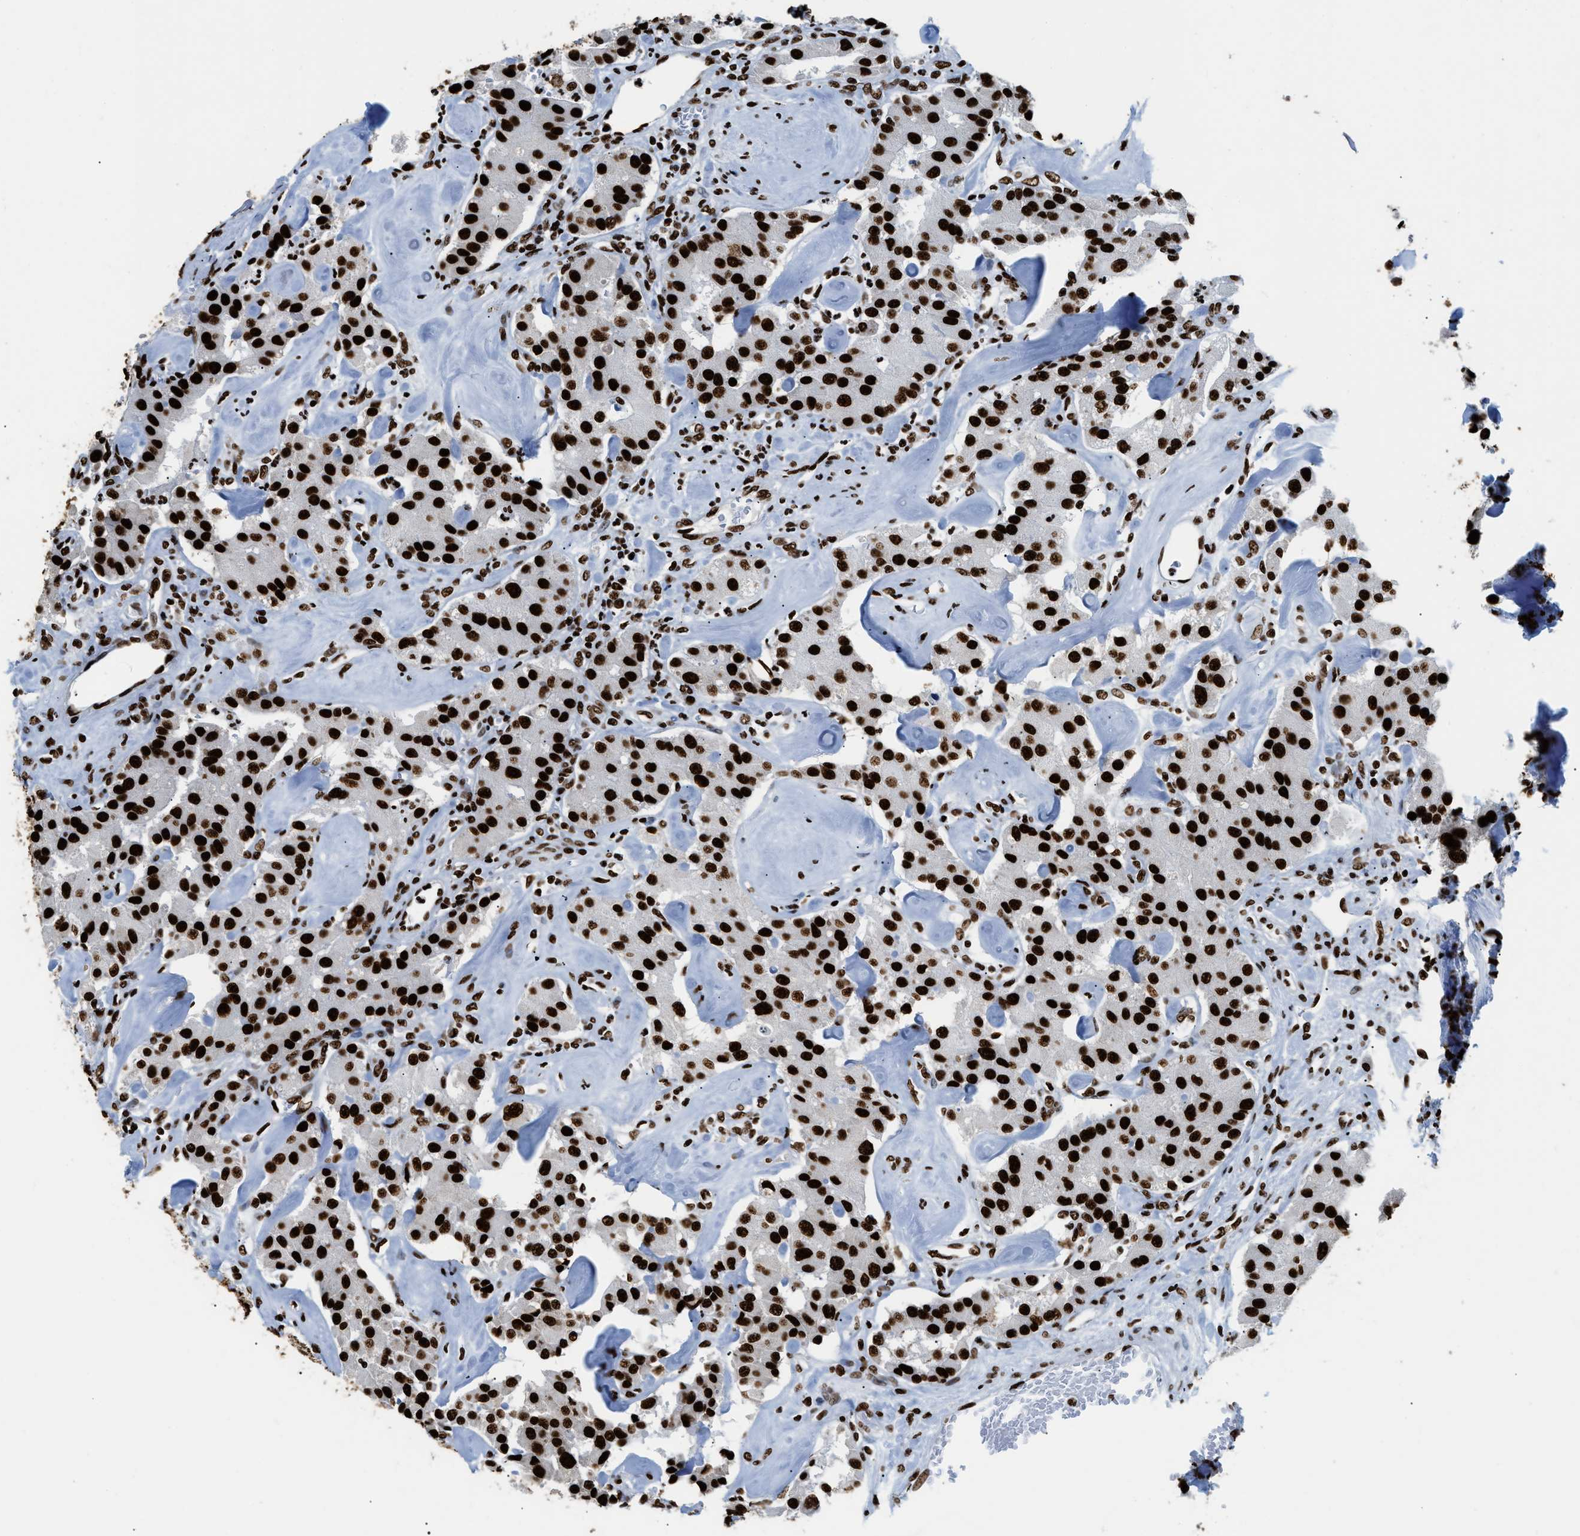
{"staining": {"intensity": "strong", "quantity": ">75%", "location": "nuclear"}, "tissue": "carcinoid", "cell_type": "Tumor cells", "image_type": "cancer", "snomed": [{"axis": "morphology", "description": "Carcinoid, malignant, NOS"}, {"axis": "topography", "description": "Pancreas"}], "caption": "A brown stain highlights strong nuclear positivity of a protein in carcinoid (malignant) tumor cells. (DAB (3,3'-diaminobenzidine) = brown stain, brightfield microscopy at high magnification).", "gene": "HNRNPM", "patient": {"sex": "male", "age": 41}}